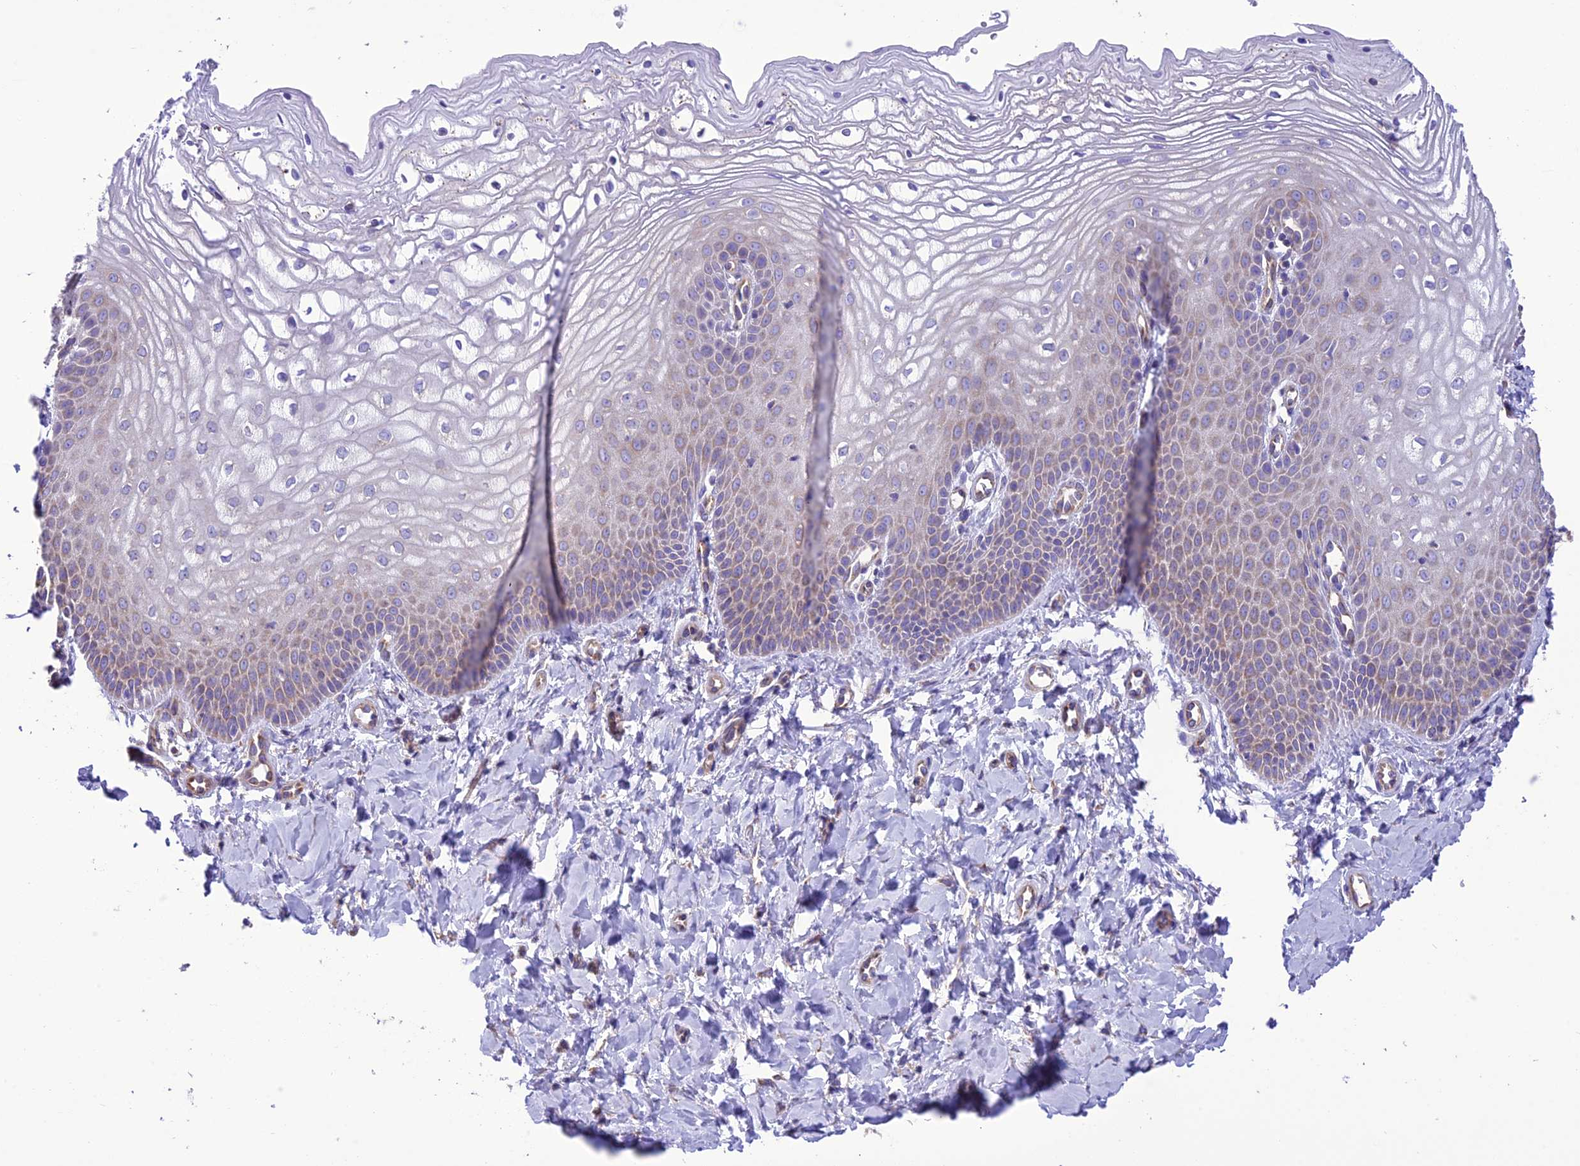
{"staining": {"intensity": "moderate", "quantity": "<25%", "location": "cytoplasmic/membranous"}, "tissue": "vagina", "cell_type": "Squamous epithelial cells", "image_type": "normal", "snomed": [{"axis": "morphology", "description": "Normal tissue, NOS"}, {"axis": "topography", "description": "Vagina"}, {"axis": "topography", "description": "Cervix"}], "caption": "Squamous epithelial cells exhibit moderate cytoplasmic/membranous expression in approximately <25% of cells in normal vagina. (IHC, brightfield microscopy, high magnification).", "gene": "MAP3K12", "patient": {"sex": "female", "age": 40}}